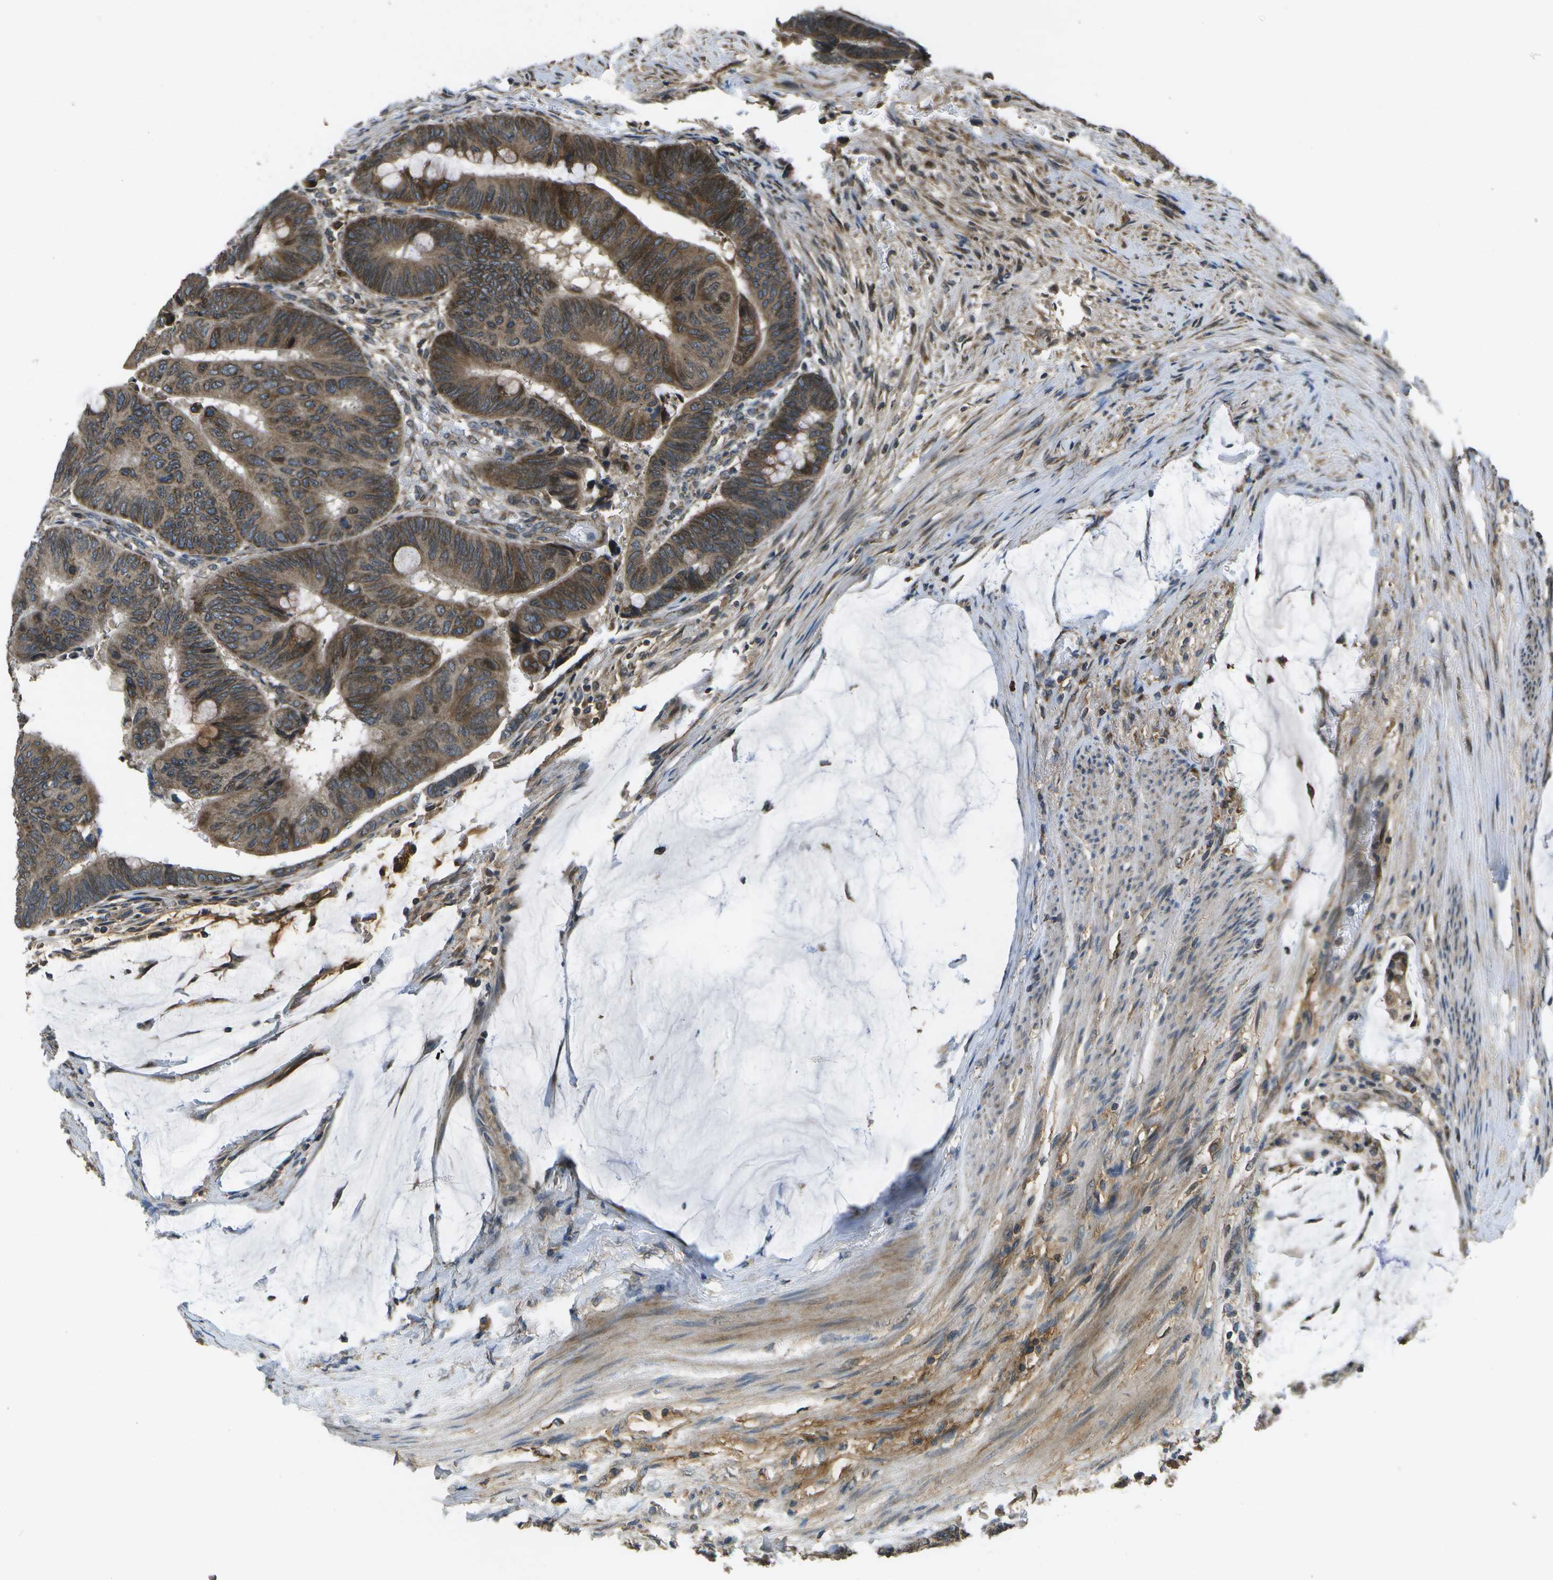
{"staining": {"intensity": "strong", "quantity": ">75%", "location": "cytoplasmic/membranous"}, "tissue": "colorectal cancer", "cell_type": "Tumor cells", "image_type": "cancer", "snomed": [{"axis": "morphology", "description": "Normal tissue, NOS"}, {"axis": "morphology", "description": "Adenocarcinoma, NOS"}, {"axis": "topography", "description": "Rectum"}], "caption": "Immunohistochemistry (IHC) photomicrograph of neoplastic tissue: colorectal cancer stained using immunohistochemistry (IHC) demonstrates high levels of strong protein expression localized specifically in the cytoplasmic/membranous of tumor cells, appearing as a cytoplasmic/membranous brown color.", "gene": "HFE", "patient": {"sex": "male", "age": 92}}